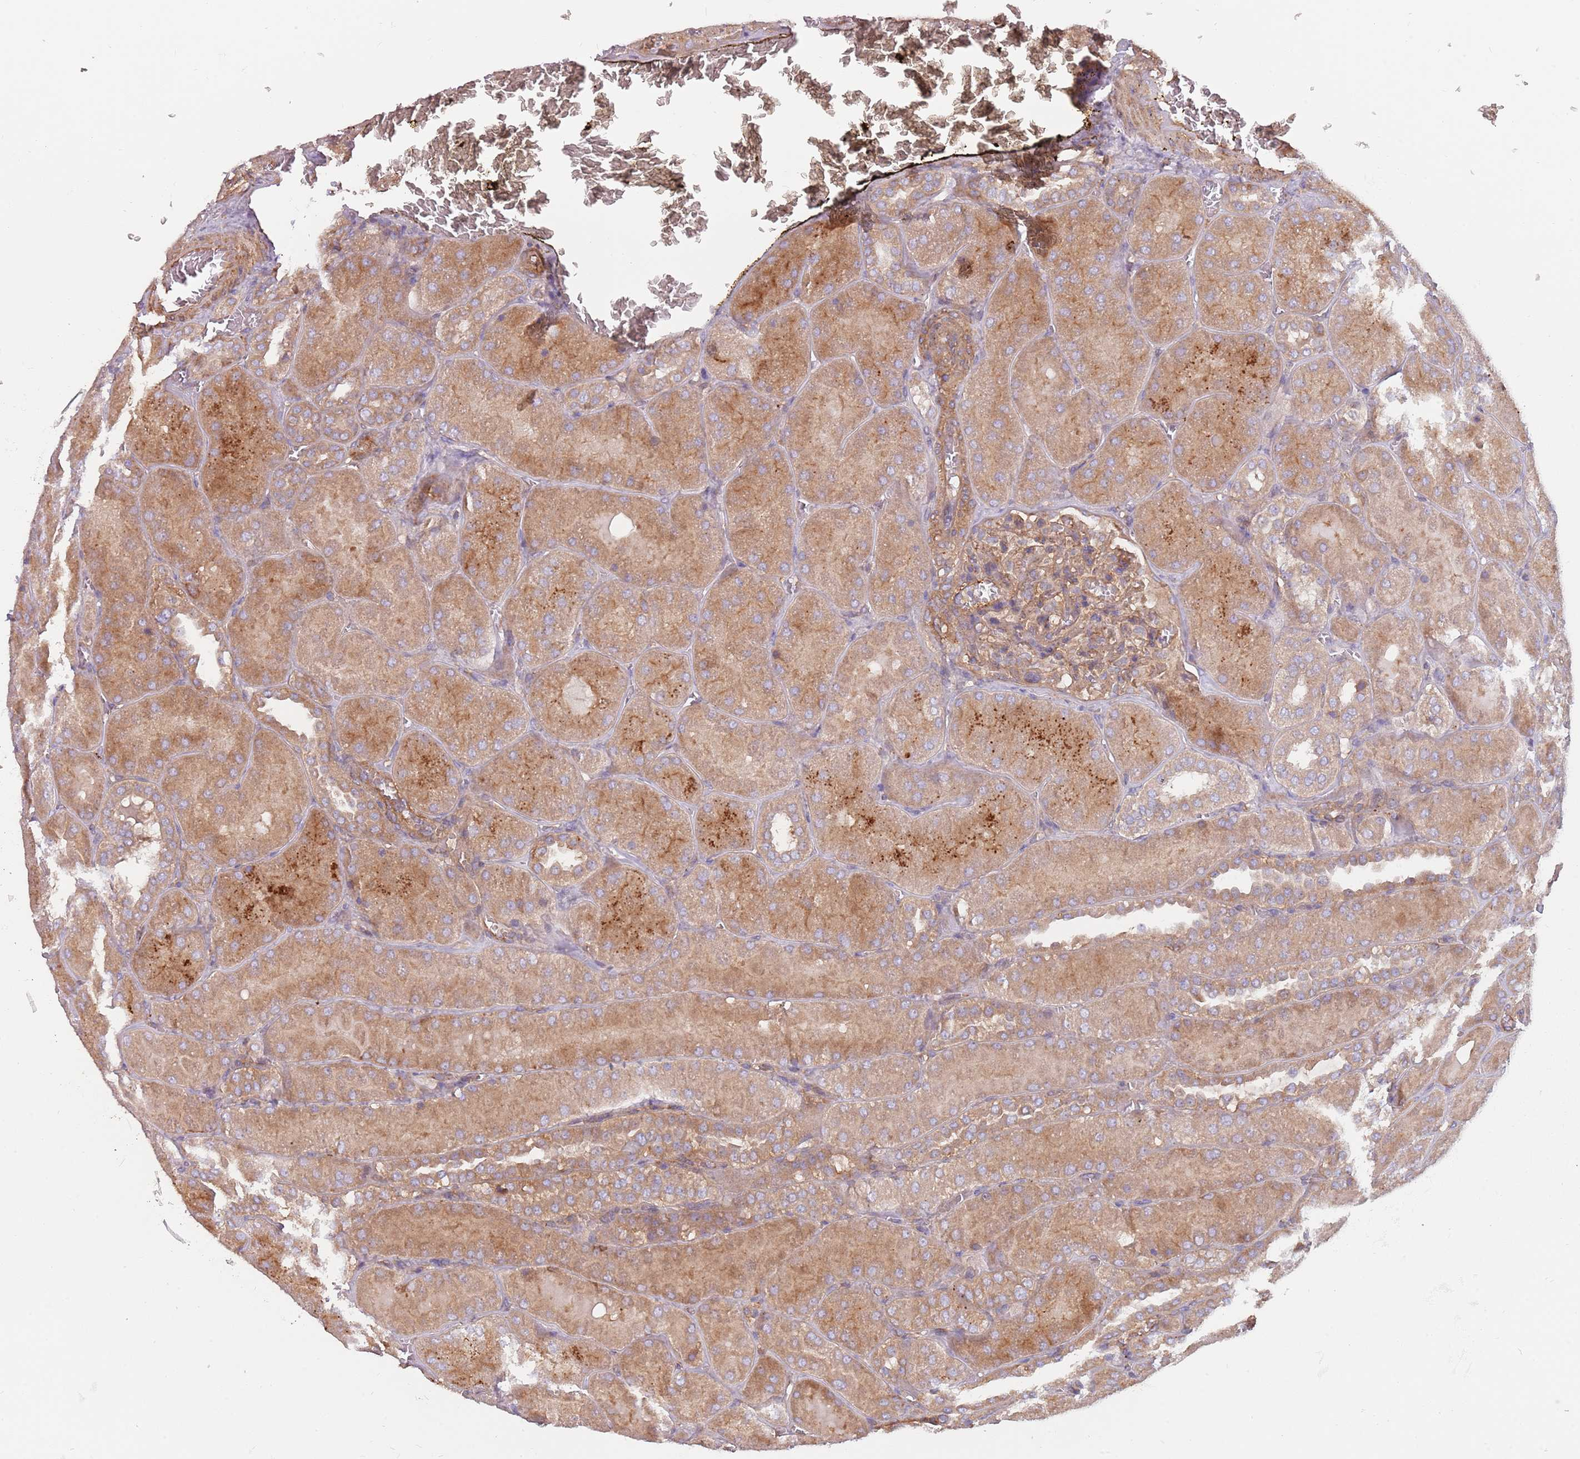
{"staining": {"intensity": "moderate", "quantity": "25%-75%", "location": "cytoplasmic/membranous"}, "tissue": "kidney", "cell_type": "Cells in glomeruli", "image_type": "normal", "snomed": [{"axis": "morphology", "description": "Normal tissue, NOS"}, {"axis": "topography", "description": "Kidney"}], "caption": "Cells in glomeruli show medium levels of moderate cytoplasmic/membranous expression in approximately 25%-75% of cells in unremarkable human kidney.", "gene": "SPDL1", "patient": {"sex": "male", "age": 28}}